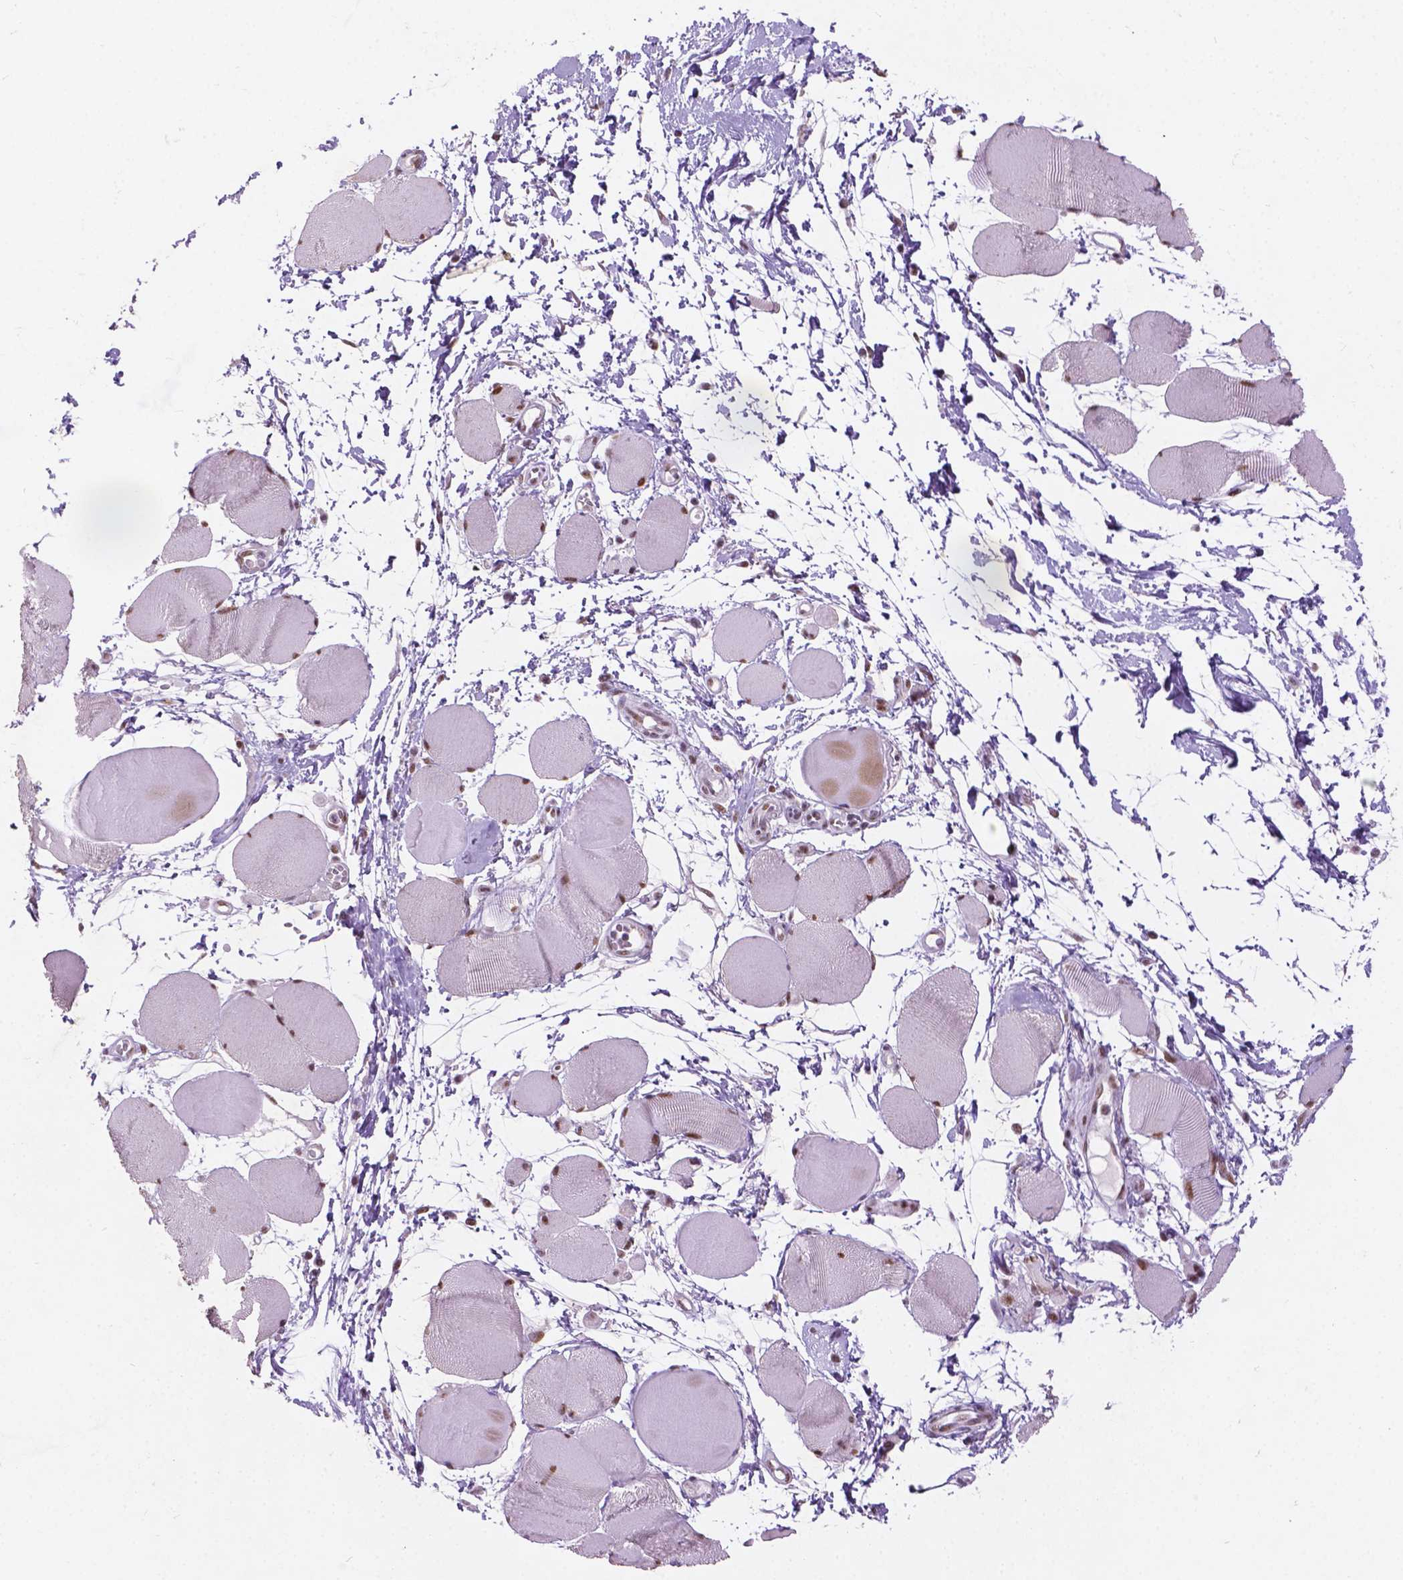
{"staining": {"intensity": "moderate", "quantity": ">75%", "location": "nuclear"}, "tissue": "skeletal muscle", "cell_type": "Myocytes", "image_type": "normal", "snomed": [{"axis": "morphology", "description": "Normal tissue, NOS"}, {"axis": "topography", "description": "Skeletal muscle"}], "caption": "This histopathology image exhibits immunohistochemistry (IHC) staining of normal skeletal muscle, with medium moderate nuclear positivity in about >75% of myocytes.", "gene": "COIL", "patient": {"sex": "female", "age": 75}}